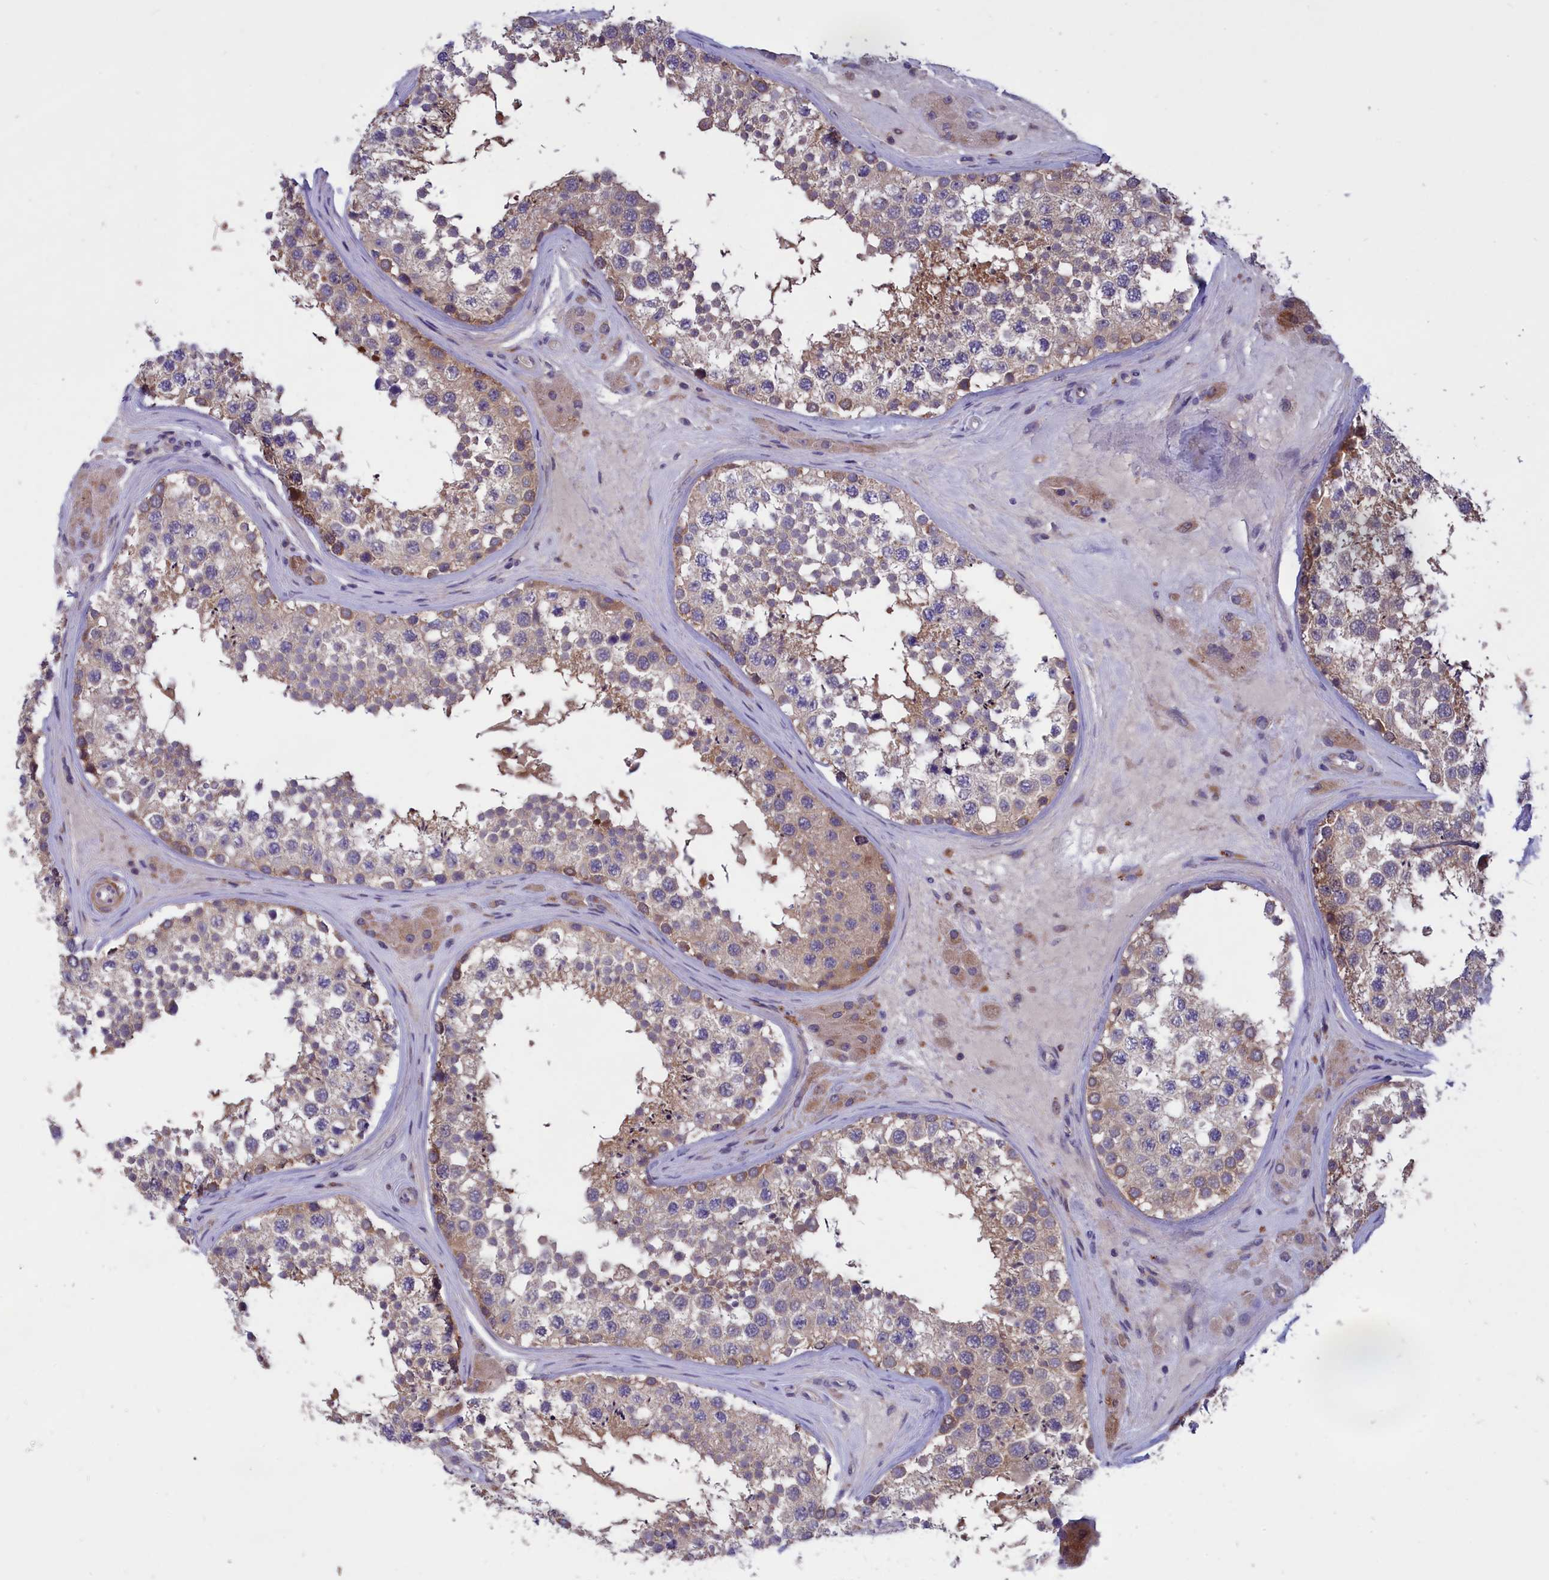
{"staining": {"intensity": "weak", "quantity": "25%-75%", "location": "cytoplasmic/membranous"}, "tissue": "testis", "cell_type": "Cells in seminiferous ducts", "image_type": "normal", "snomed": [{"axis": "morphology", "description": "Normal tissue, NOS"}, {"axis": "topography", "description": "Testis"}], "caption": "An image showing weak cytoplasmic/membranous staining in approximately 25%-75% of cells in seminiferous ducts in unremarkable testis, as visualized by brown immunohistochemical staining.", "gene": "AMDHD2", "patient": {"sex": "male", "age": 46}}